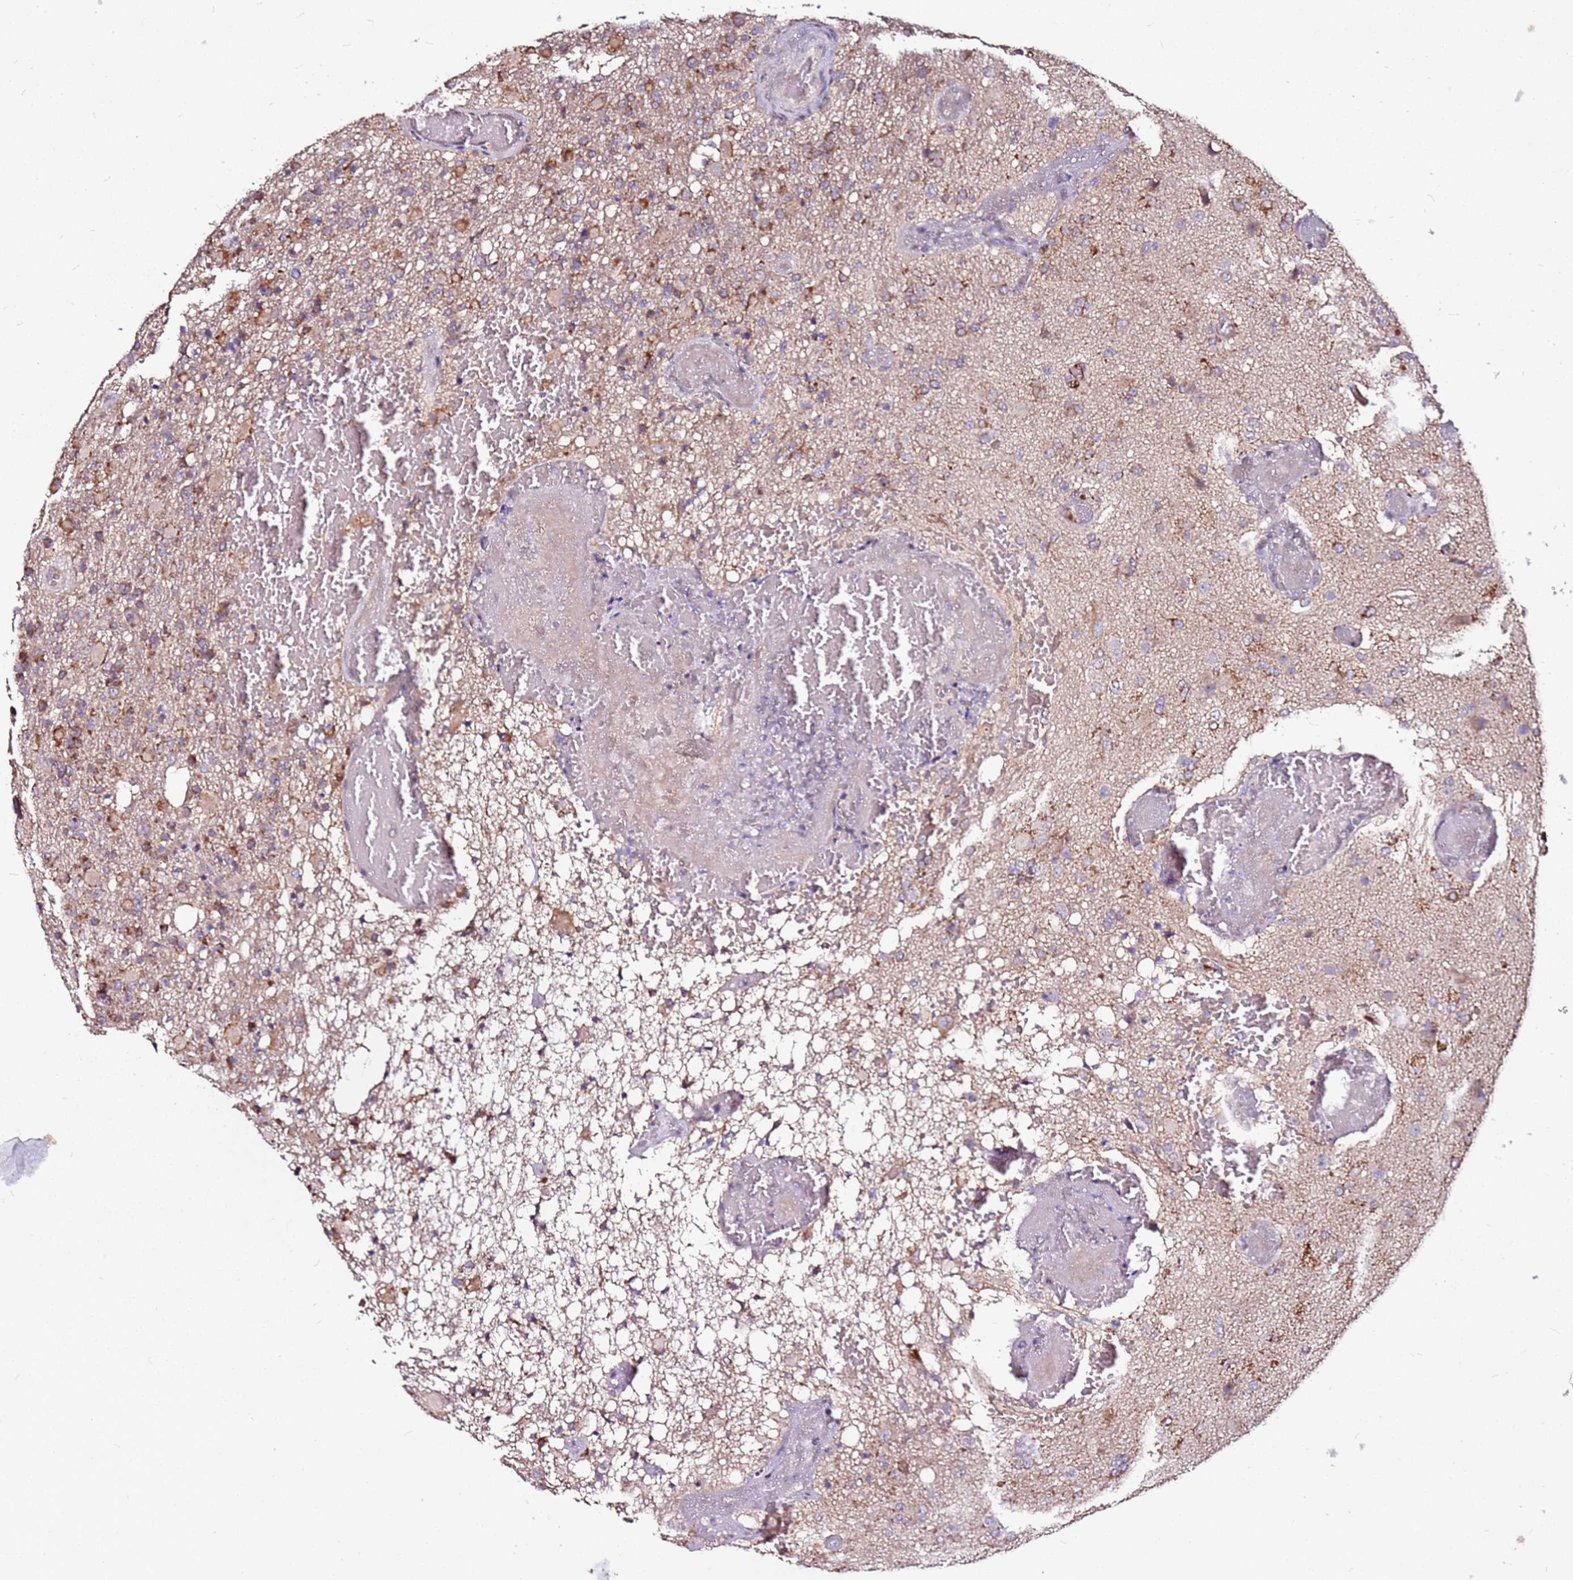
{"staining": {"intensity": "moderate", "quantity": "25%-75%", "location": "cytoplasmic/membranous"}, "tissue": "glioma", "cell_type": "Tumor cells", "image_type": "cancer", "snomed": [{"axis": "morphology", "description": "Glioma, malignant, High grade"}, {"axis": "topography", "description": "Brain"}], "caption": "IHC histopathology image of neoplastic tissue: malignant glioma (high-grade) stained using immunohistochemistry reveals medium levels of moderate protein expression localized specifically in the cytoplasmic/membranous of tumor cells, appearing as a cytoplasmic/membranous brown color.", "gene": "DCDC2C", "patient": {"sex": "female", "age": 74}}